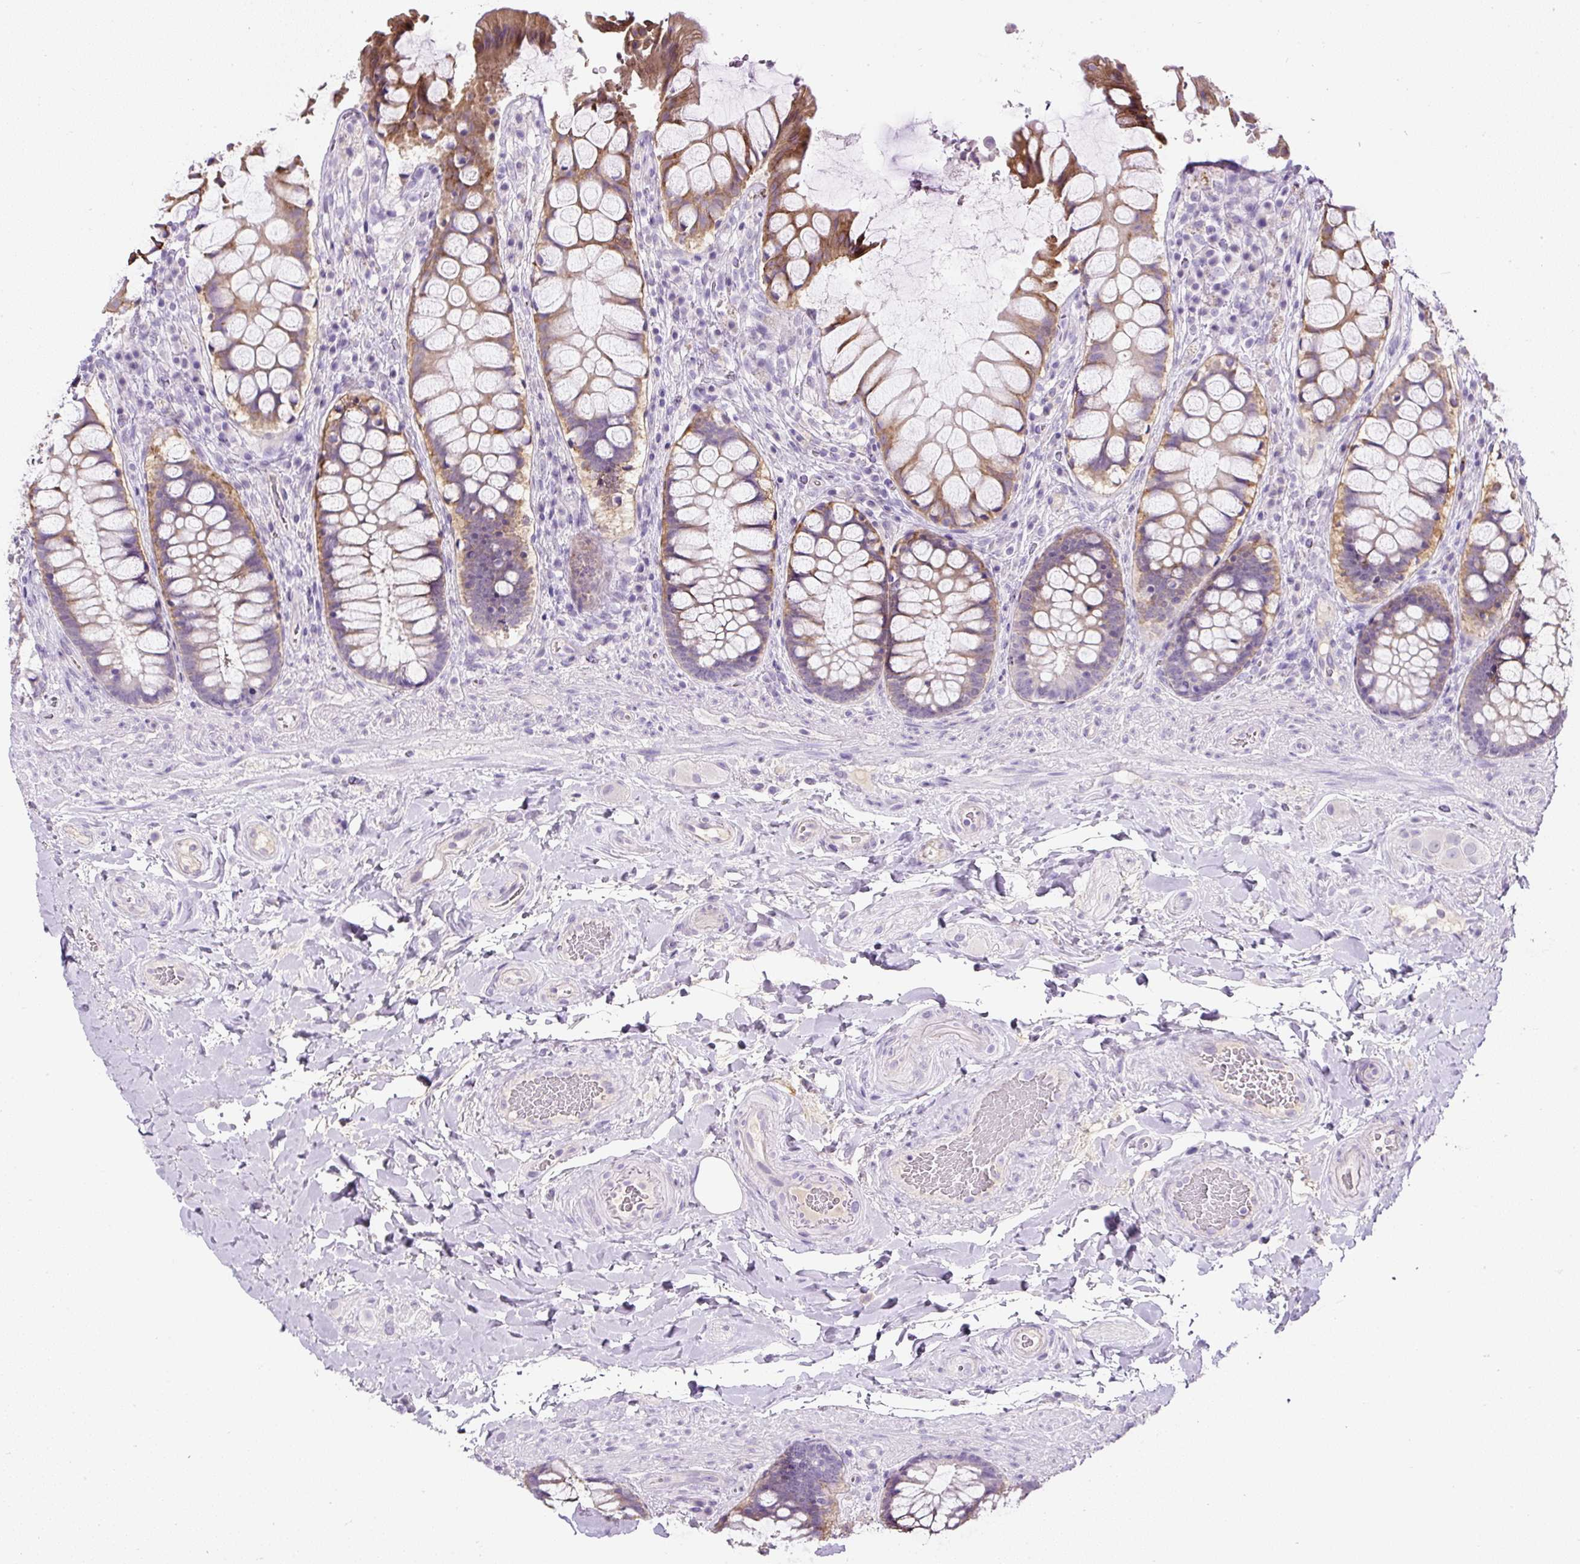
{"staining": {"intensity": "moderate", "quantity": ">75%", "location": "cytoplasmic/membranous"}, "tissue": "rectum", "cell_type": "Glandular cells", "image_type": "normal", "snomed": [{"axis": "morphology", "description": "Normal tissue, NOS"}, {"axis": "topography", "description": "Rectum"}], "caption": "Immunohistochemistry of normal rectum displays medium levels of moderate cytoplasmic/membranous expression in about >75% of glandular cells. (Stains: DAB (3,3'-diaminobenzidine) in brown, nuclei in blue, Microscopy: brightfield microscopy at high magnification).", "gene": "COL9A2", "patient": {"sex": "female", "age": 58}}